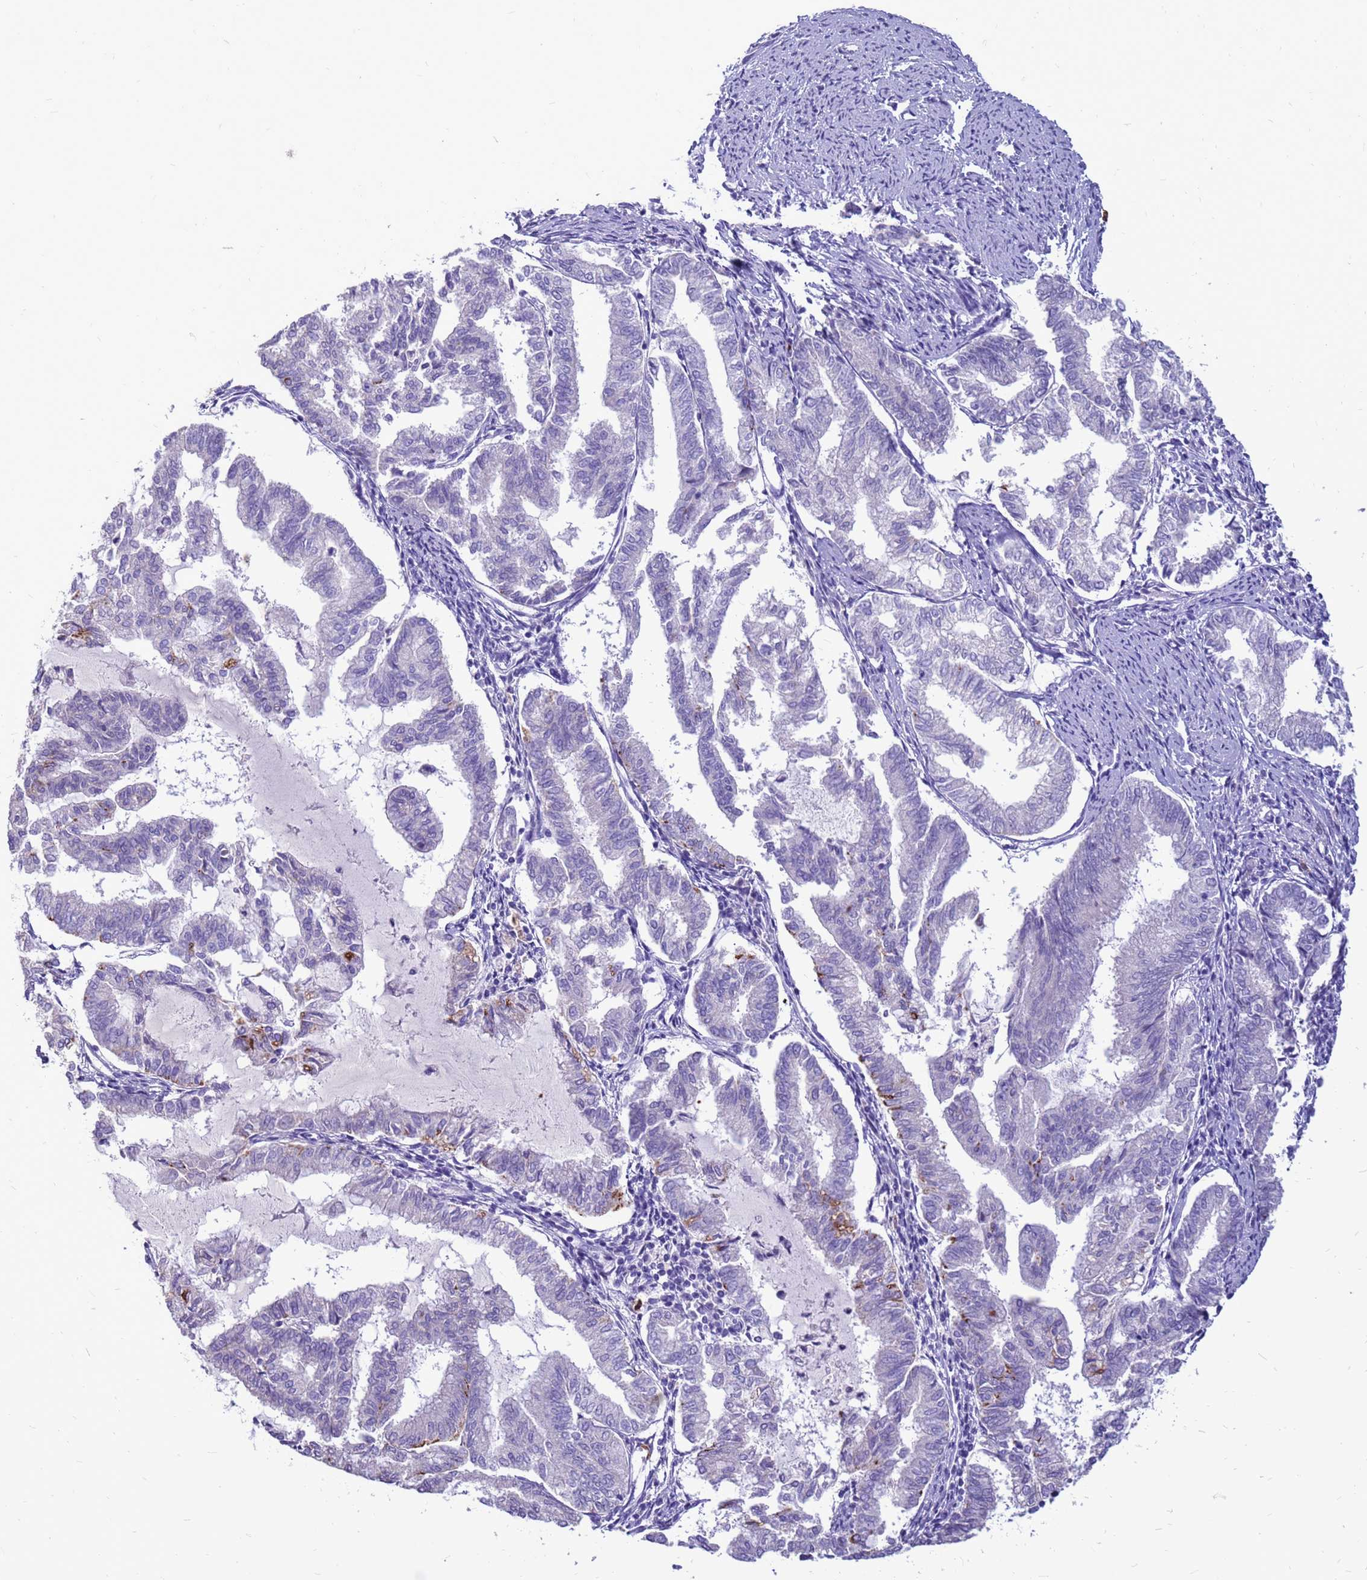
{"staining": {"intensity": "negative", "quantity": "none", "location": "none"}, "tissue": "endometrial cancer", "cell_type": "Tumor cells", "image_type": "cancer", "snomed": [{"axis": "morphology", "description": "Adenocarcinoma, NOS"}, {"axis": "topography", "description": "Endometrium"}], "caption": "Endometrial adenocarcinoma stained for a protein using immunohistochemistry displays no positivity tumor cells.", "gene": "PDE10A", "patient": {"sex": "female", "age": 79}}